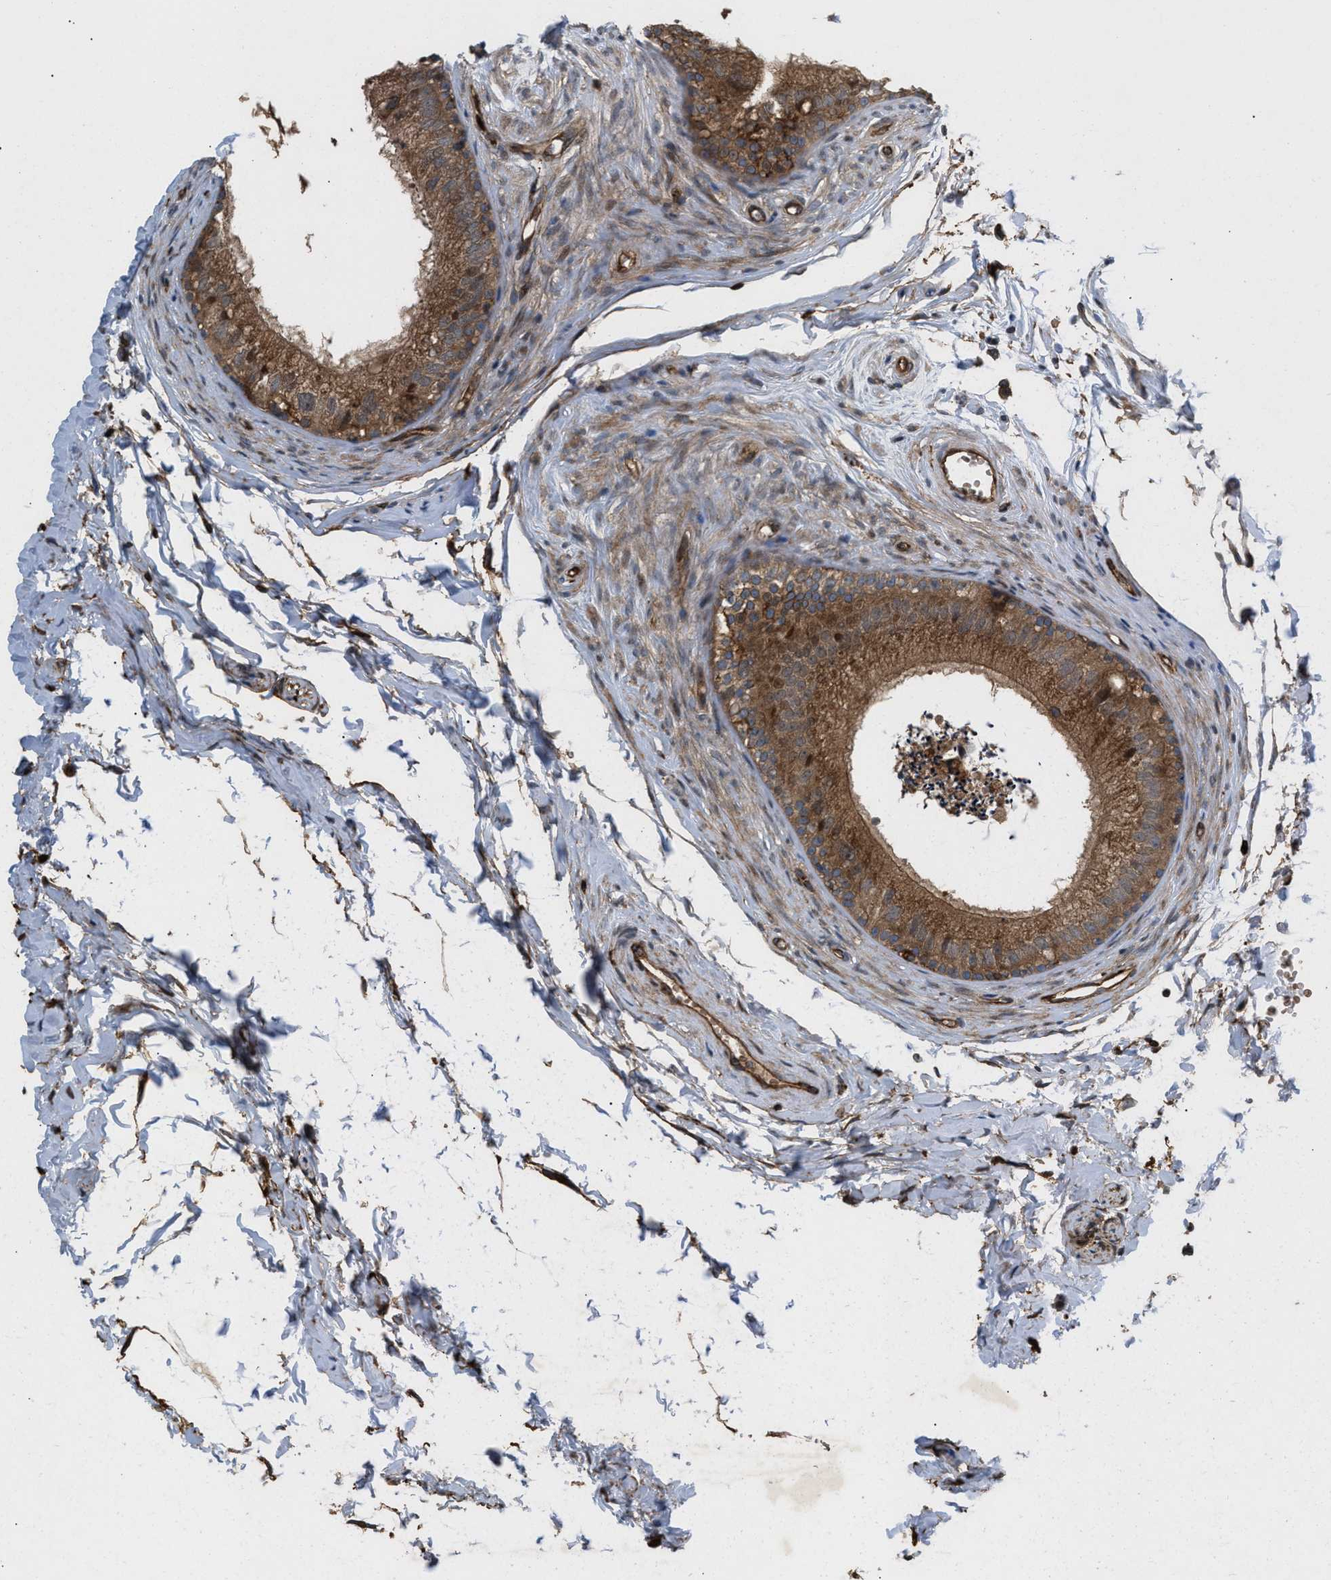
{"staining": {"intensity": "moderate", "quantity": ">75%", "location": "cytoplasmic/membranous"}, "tissue": "epididymis", "cell_type": "Glandular cells", "image_type": "normal", "snomed": [{"axis": "morphology", "description": "Normal tissue, NOS"}, {"axis": "topography", "description": "Epididymis"}], "caption": "Immunohistochemistry image of benign epididymis stained for a protein (brown), which demonstrates medium levels of moderate cytoplasmic/membranous staining in about >75% of glandular cells.", "gene": "GCC1", "patient": {"sex": "male", "age": 56}}